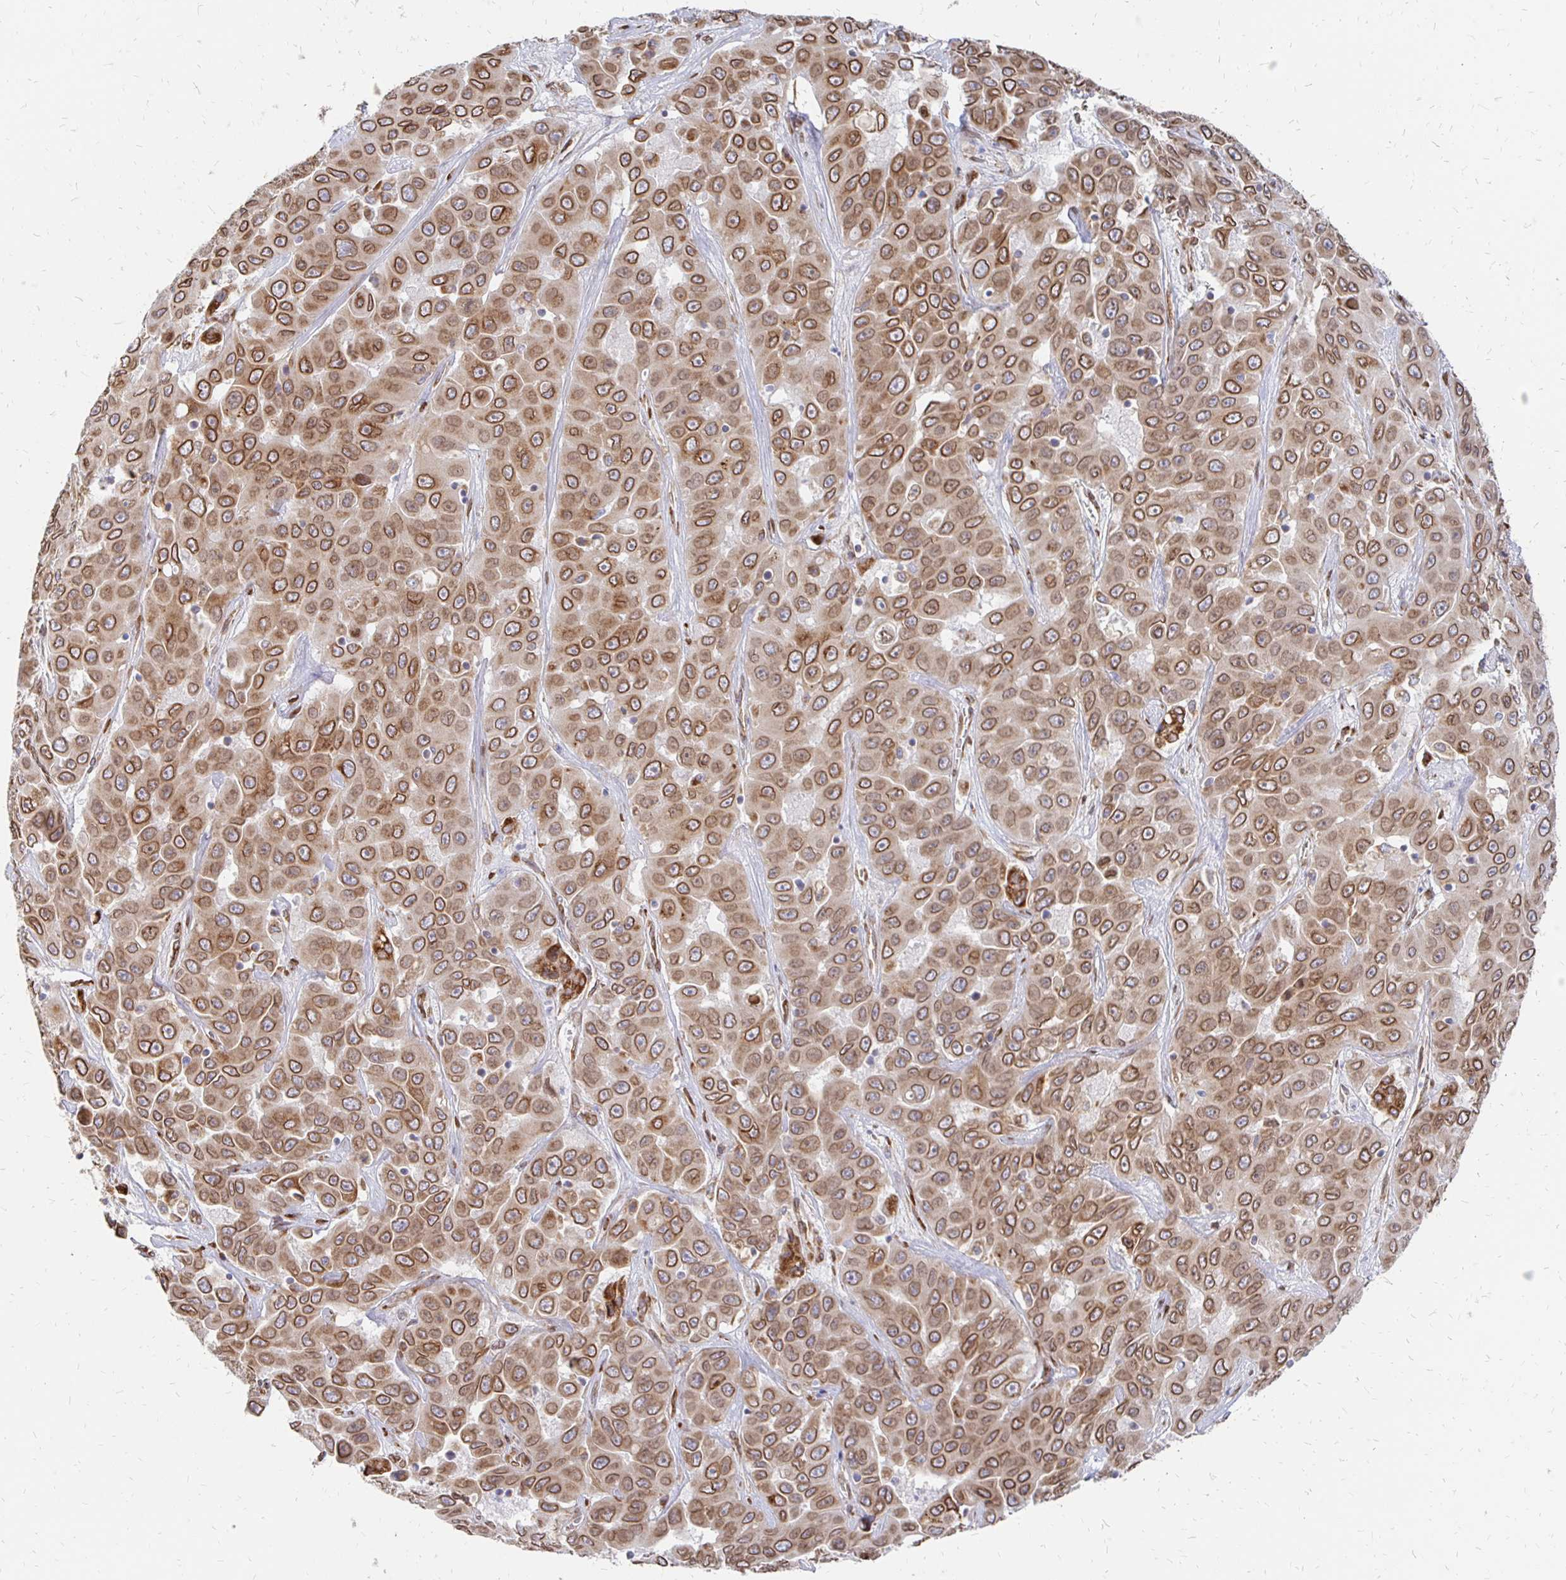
{"staining": {"intensity": "moderate", "quantity": ">75%", "location": "cytoplasmic/membranous,nuclear"}, "tissue": "liver cancer", "cell_type": "Tumor cells", "image_type": "cancer", "snomed": [{"axis": "morphology", "description": "Cholangiocarcinoma"}, {"axis": "topography", "description": "Liver"}], "caption": "Liver cancer stained for a protein exhibits moderate cytoplasmic/membranous and nuclear positivity in tumor cells.", "gene": "PELI3", "patient": {"sex": "female", "age": 52}}